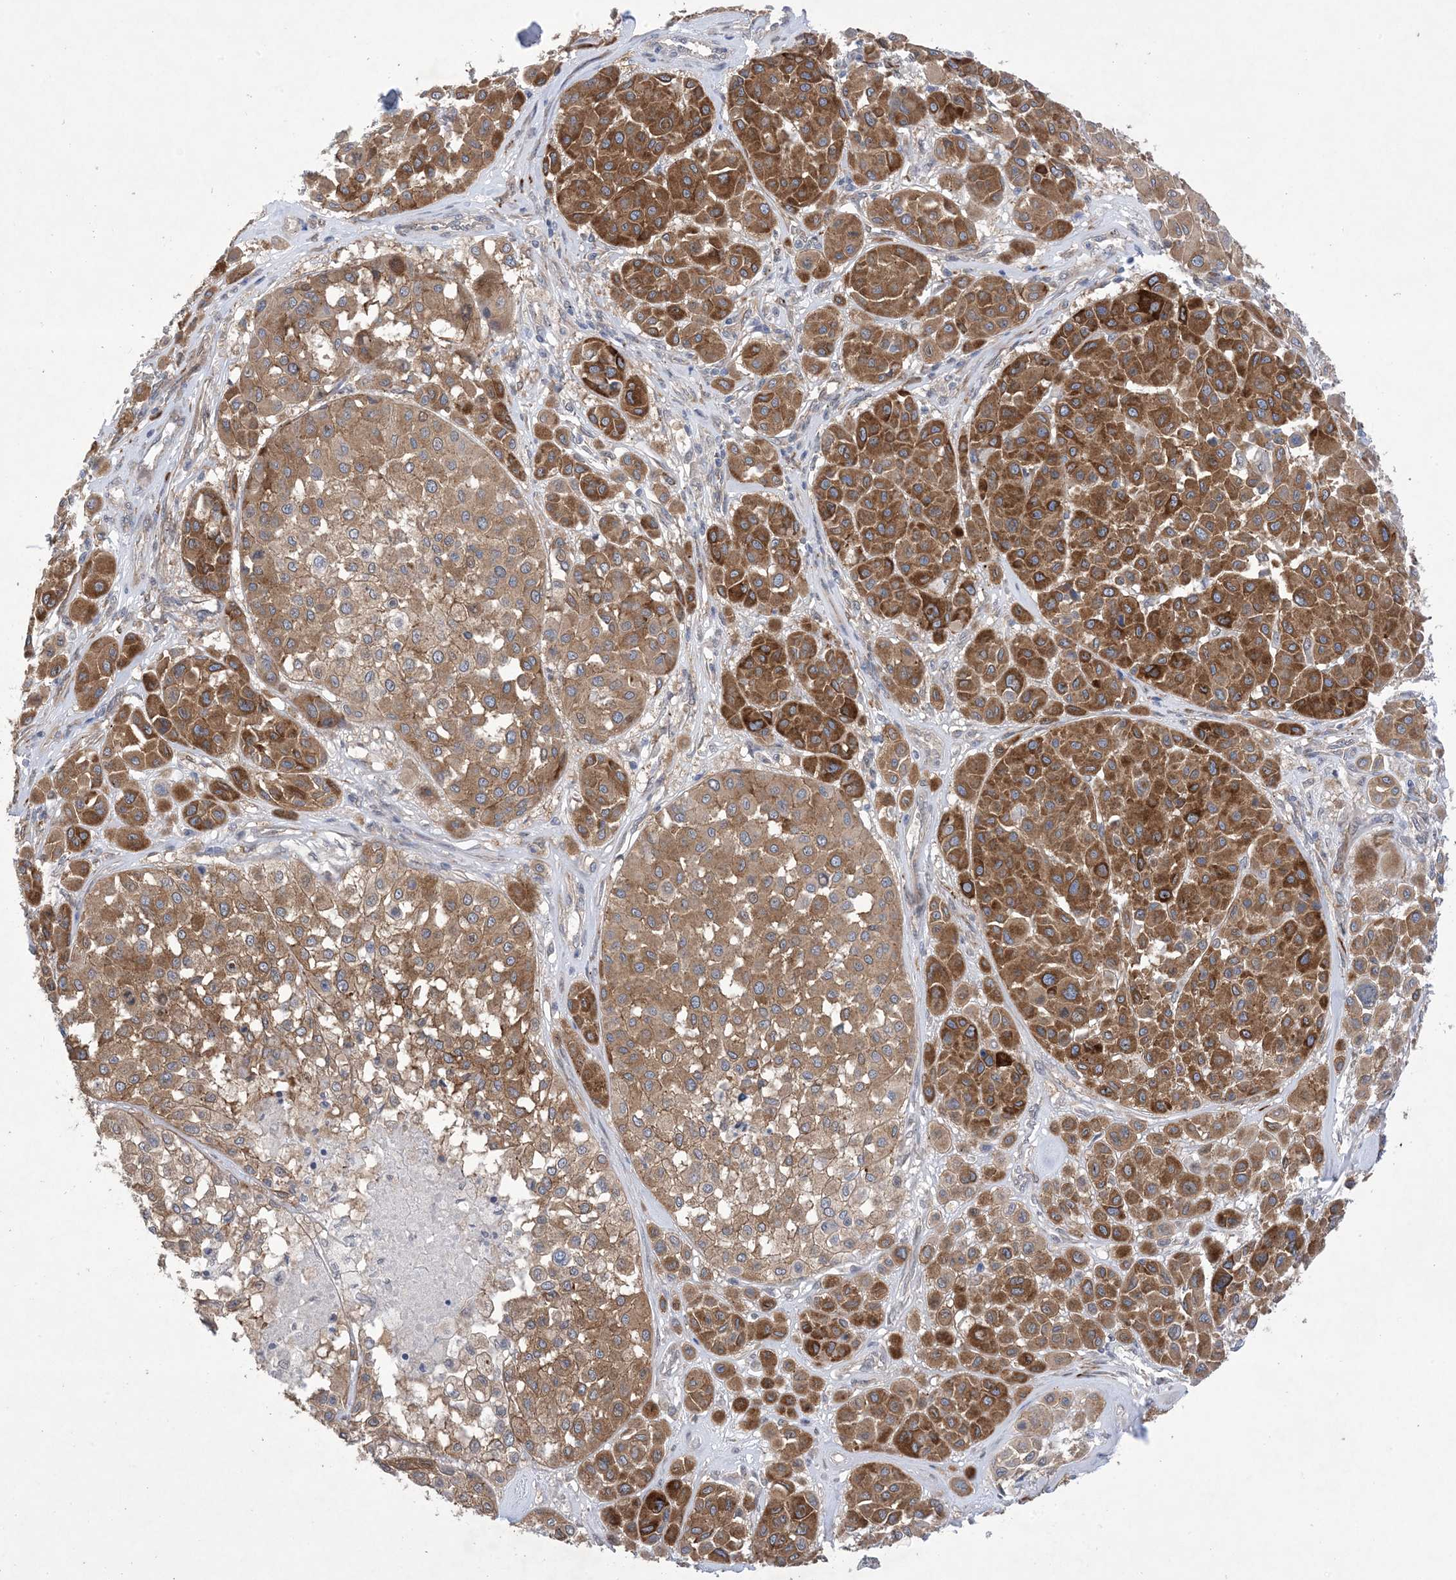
{"staining": {"intensity": "strong", "quantity": ">75%", "location": "cytoplasmic/membranous"}, "tissue": "melanoma", "cell_type": "Tumor cells", "image_type": "cancer", "snomed": [{"axis": "morphology", "description": "Malignant melanoma, Metastatic site"}, {"axis": "topography", "description": "Soft tissue"}], "caption": "Malignant melanoma (metastatic site) tissue exhibits strong cytoplasmic/membranous staining in approximately >75% of tumor cells, visualized by immunohistochemistry.", "gene": "EHBP1", "patient": {"sex": "male", "age": 41}}